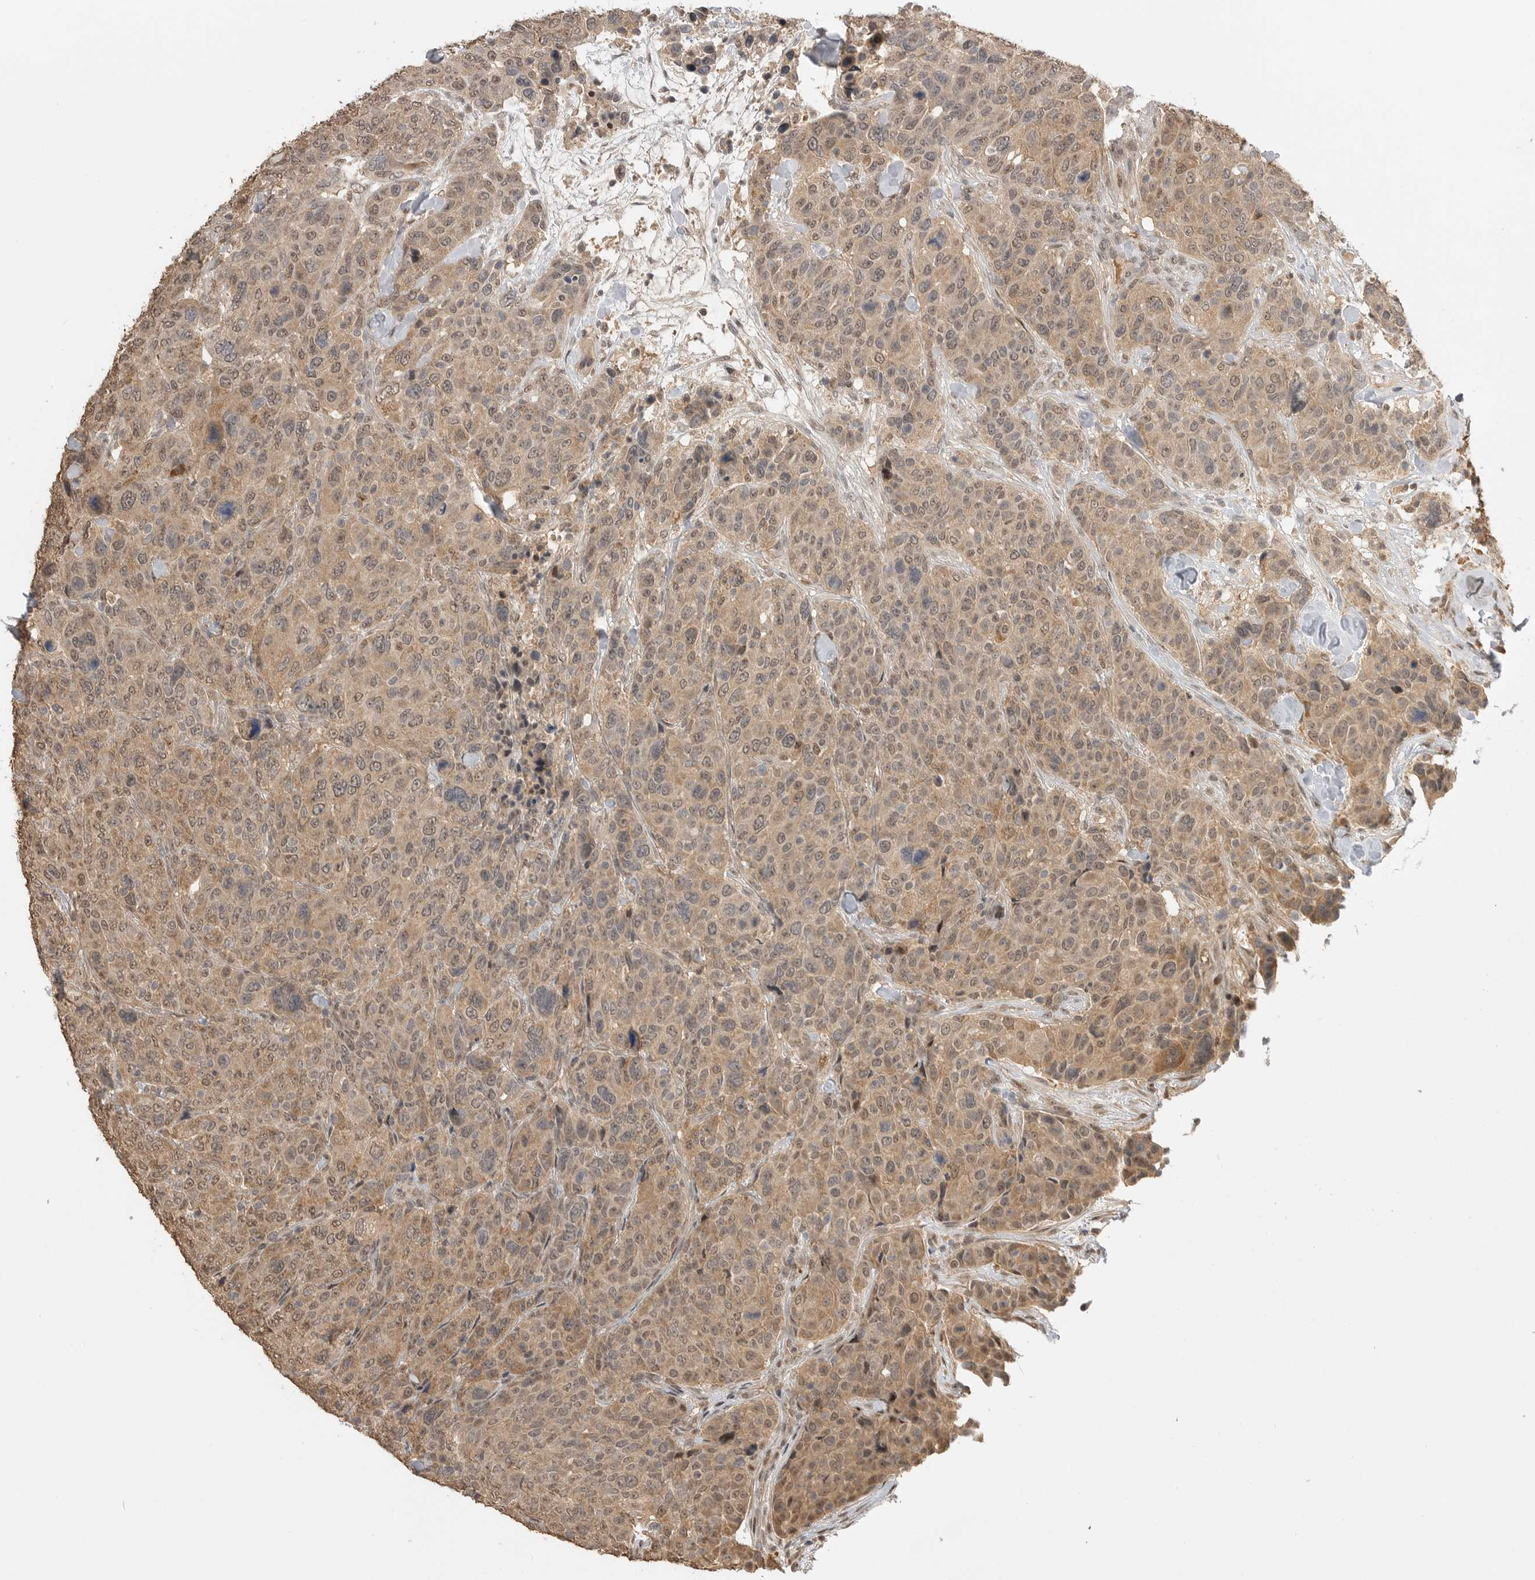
{"staining": {"intensity": "weak", "quantity": ">75%", "location": "cytoplasmic/membranous,nuclear"}, "tissue": "breast cancer", "cell_type": "Tumor cells", "image_type": "cancer", "snomed": [{"axis": "morphology", "description": "Duct carcinoma"}, {"axis": "topography", "description": "Breast"}], "caption": "Tumor cells show weak cytoplasmic/membranous and nuclear positivity in approximately >75% of cells in breast cancer.", "gene": "ASPSCR1", "patient": {"sex": "female", "age": 37}}